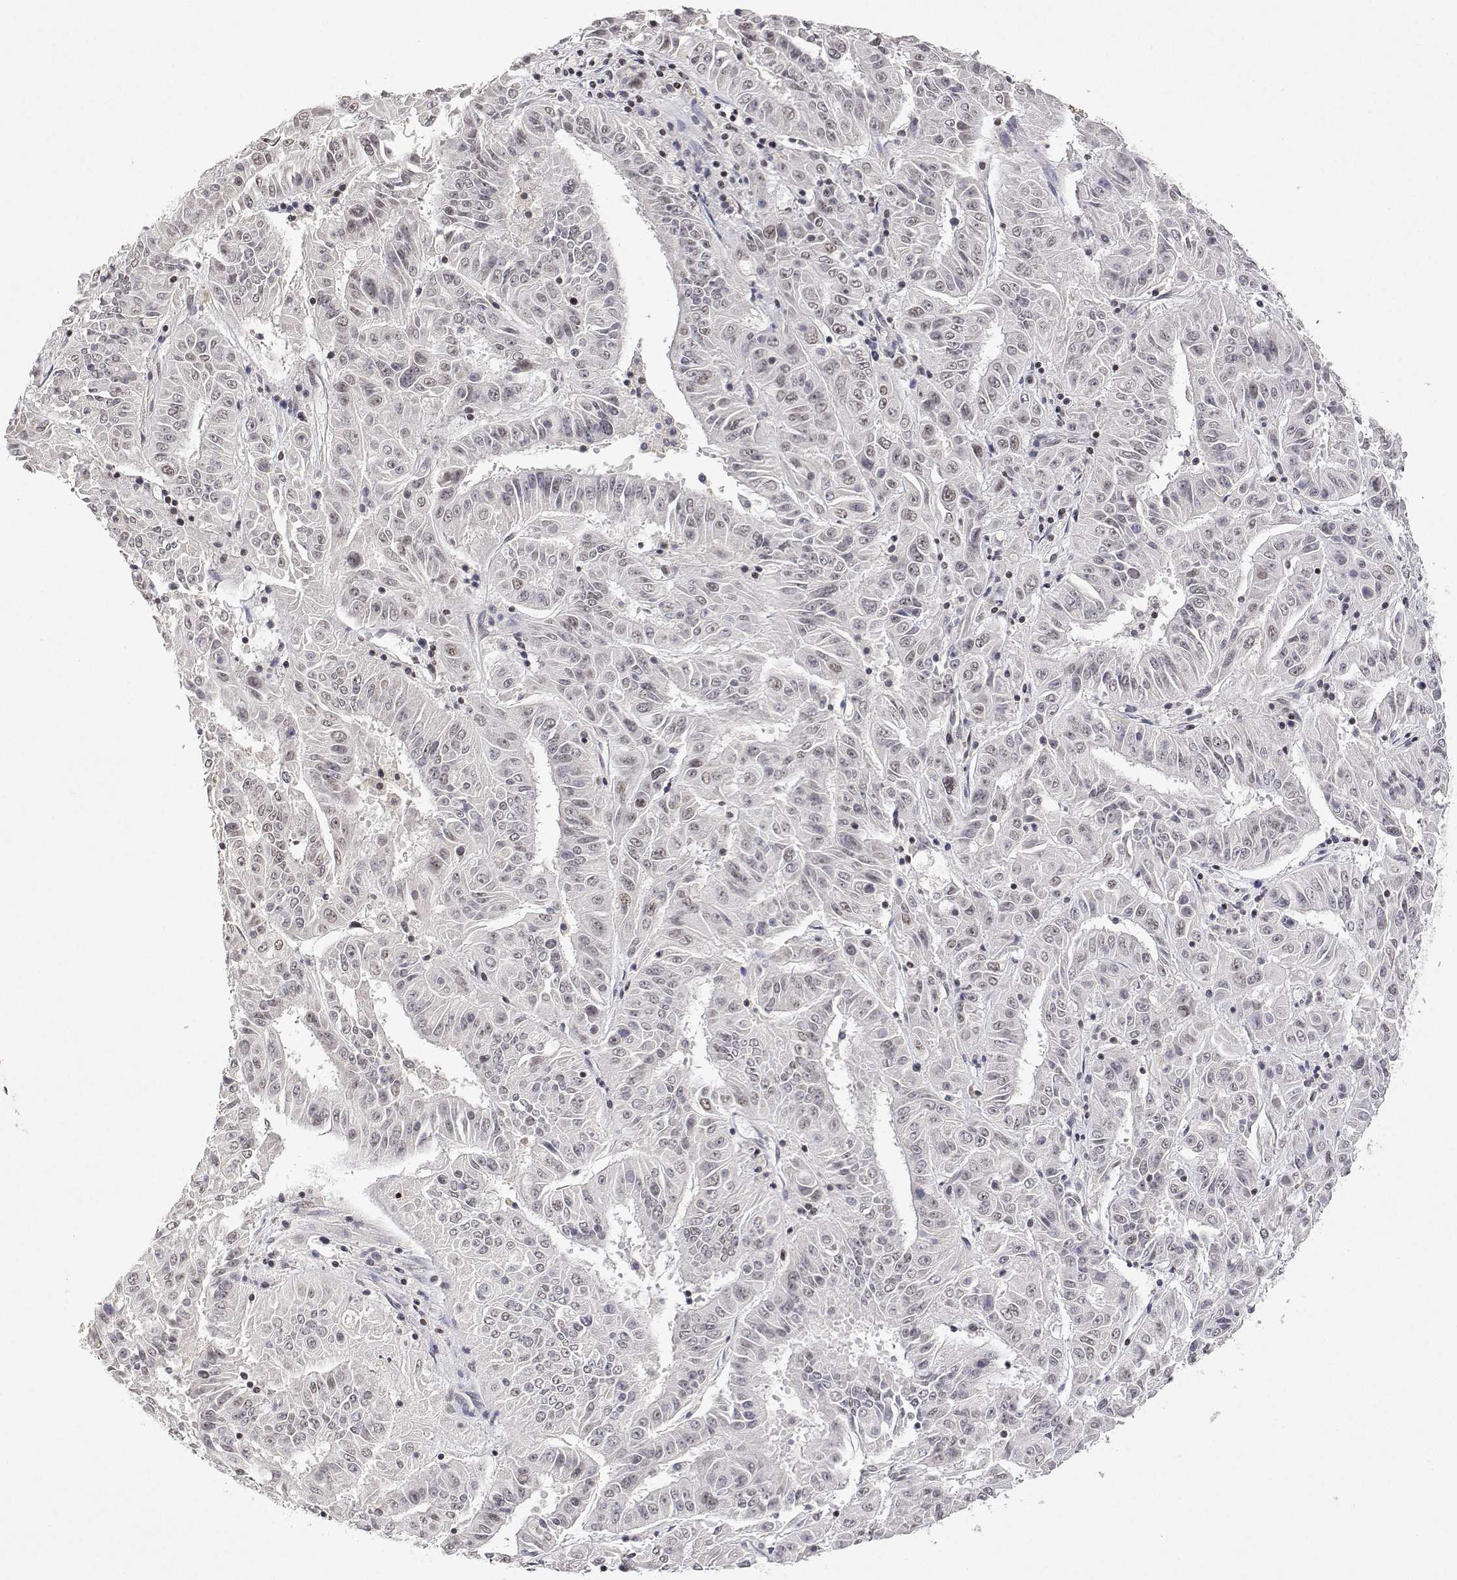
{"staining": {"intensity": "weak", "quantity": "<25%", "location": "nuclear"}, "tissue": "pancreatic cancer", "cell_type": "Tumor cells", "image_type": "cancer", "snomed": [{"axis": "morphology", "description": "Adenocarcinoma, NOS"}, {"axis": "topography", "description": "Pancreas"}], "caption": "Protein analysis of pancreatic cancer (adenocarcinoma) shows no significant expression in tumor cells.", "gene": "XPC", "patient": {"sex": "male", "age": 63}}